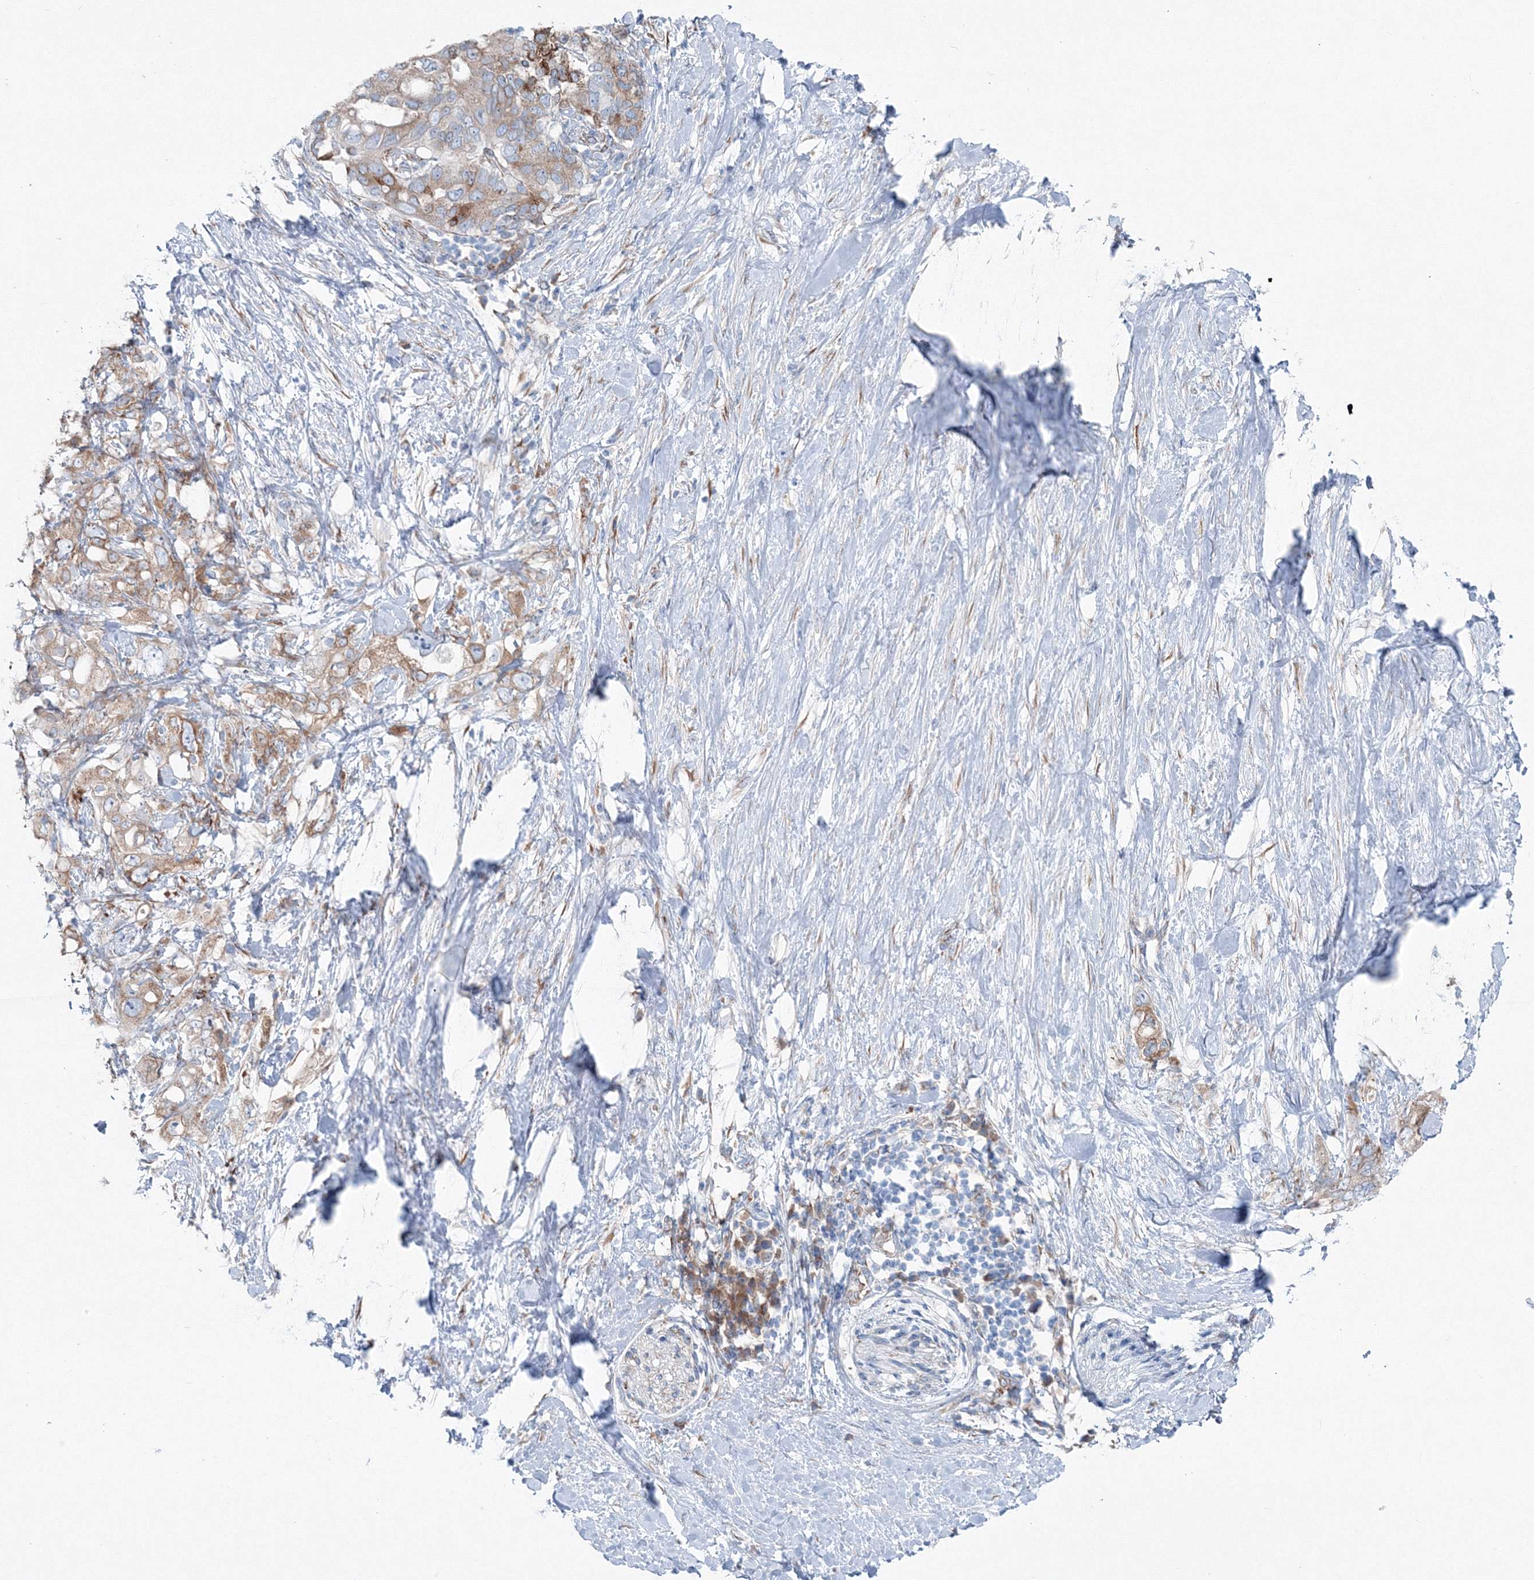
{"staining": {"intensity": "weak", "quantity": ">75%", "location": "cytoplasmic/membranous"}, "tissue": "pancreatic cancer", "cell_type": "Tumor cells", "image_type": "cancer", "snomed": [{"axis": "morphology", "description": "Adenocarcinoma, NOS"}, {"axis": "topography", "description": "Pancreas"}], "caption": "An immunohistochemistry (IHC) histopathology image of tumor tissue is shown. Protein staining in brown labels weak cytoplasmic/membranous positivity in pancreatic cancer within tumor cells.", "gene": "RCN1", "patient": {"sex": "female", "age": 56}}